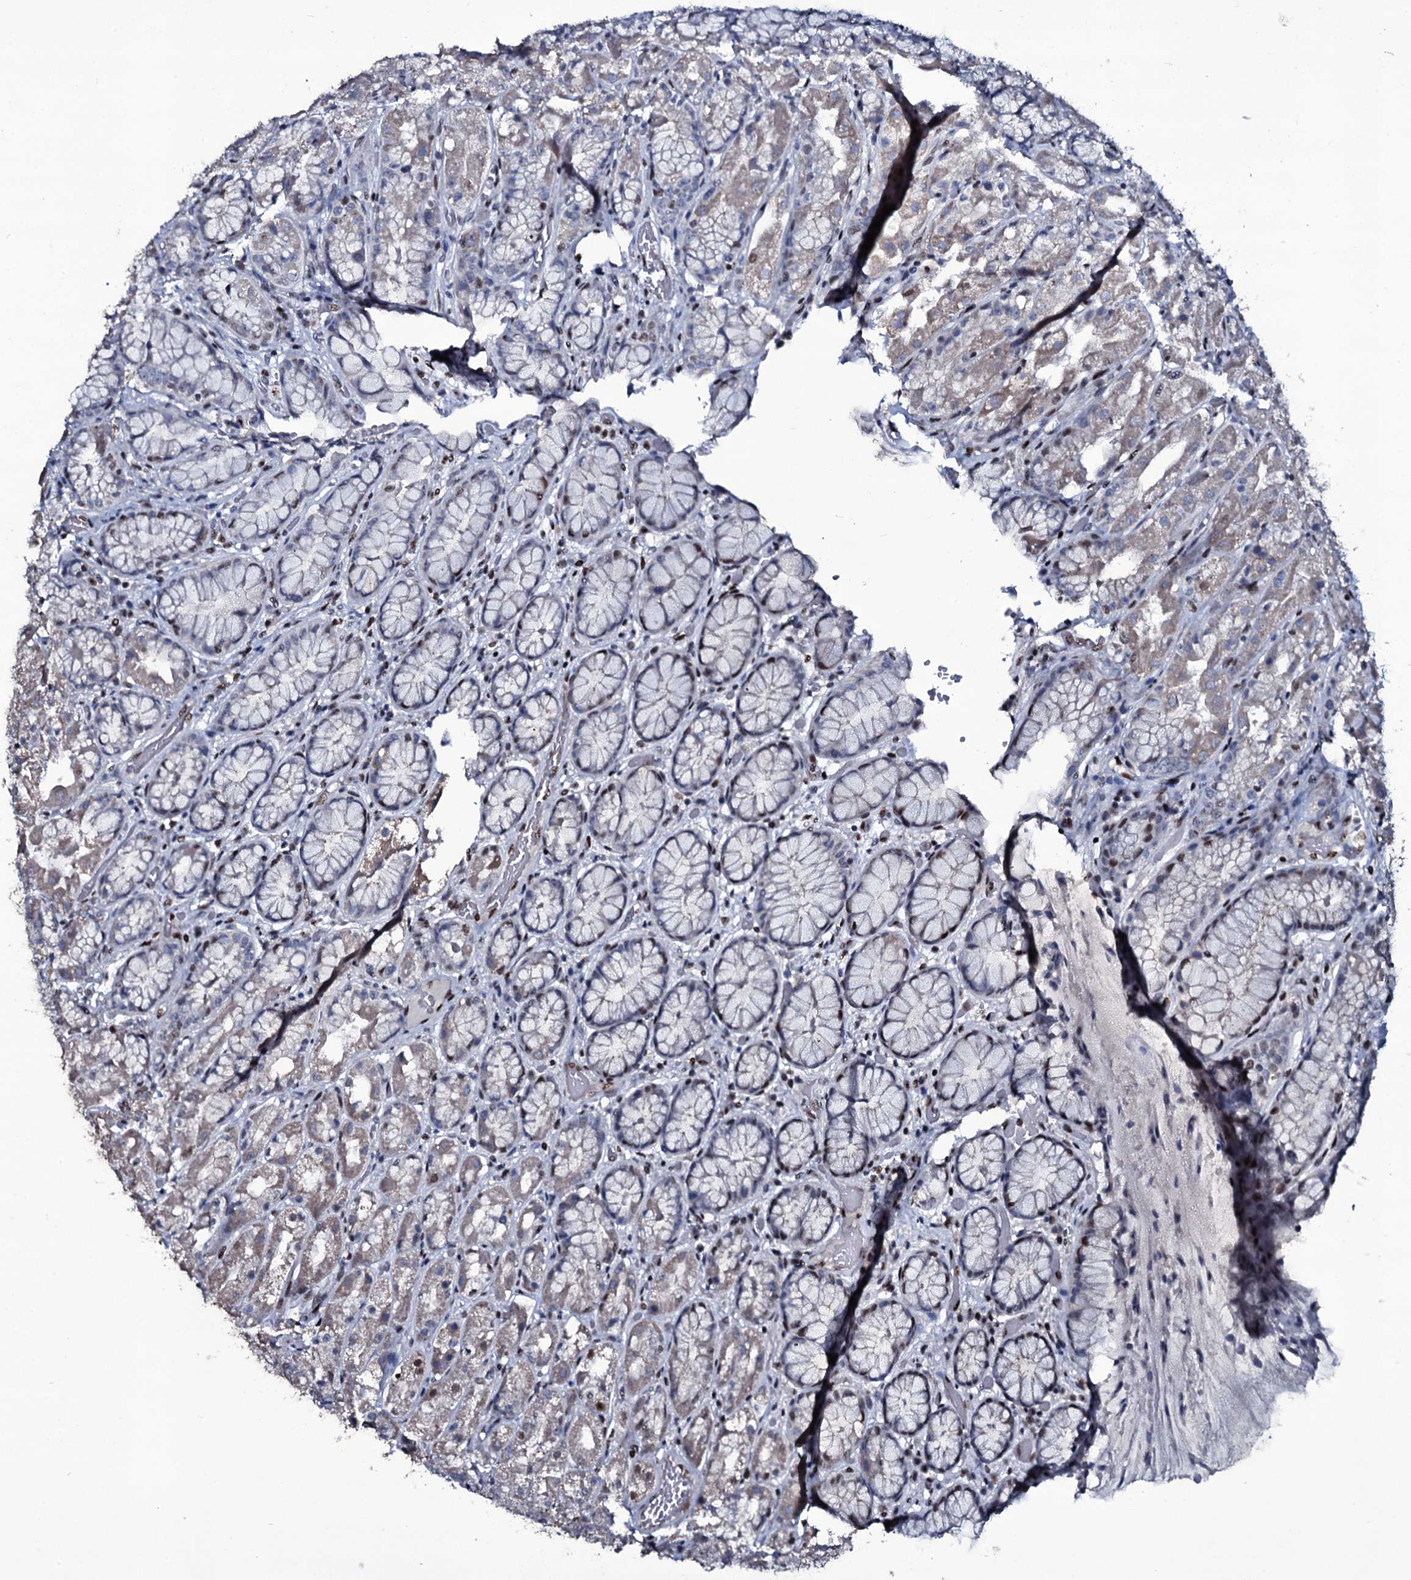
{"staining": {"intensity": "moderate", "quantity": "25%-75%", "location": "nuclear"}, "tissue": "stomach", "cell_type": "Glandular cells", "image_type": "normal", "snomed": [{"axis": "morphology", "description": "Normal tissue, NOS"}, {"axis": "topography", "description": "Stomach, upper"}], "caption": "Protein analysis of unremarkable stomach displays moderate nuclear staining in approximately 25%-75% of glandular cells. (DAB = brown stain, brightfield microscopy at high magnification).", "gene": "ZMIZ2", "patient": {"sex": "male", "age": 72}}